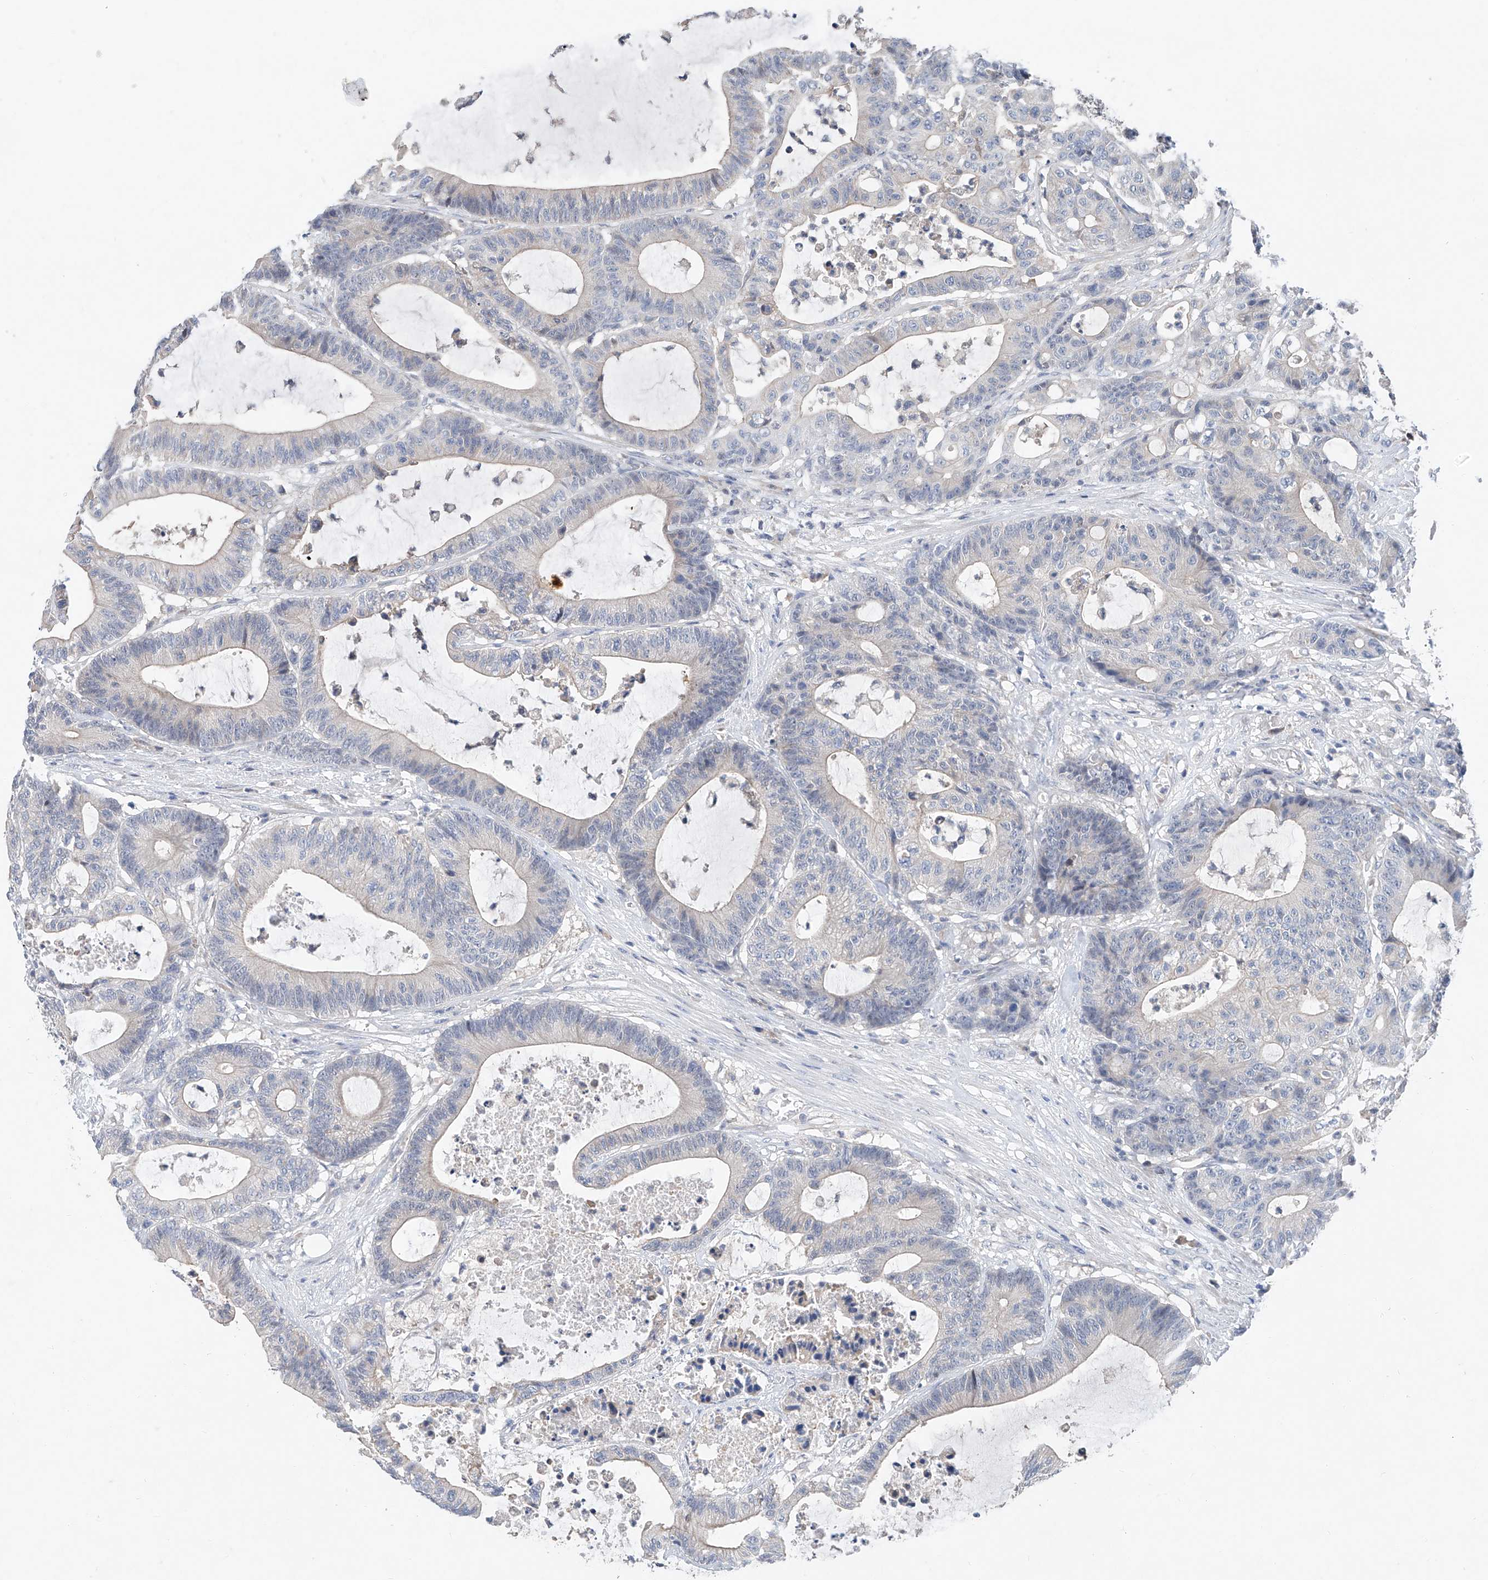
{"staining": {"intensity": "negative", "quantity": "none", "location": "none"}, "tissue": "colorectal cancer", "cell_type": "Tumor cells", "image_type": "cancer", "snomed": [{"axis": "morphology", "description": "Adenocarcinoma, NOS"}, {"axis": "topography", "description": "Colon"}], "caption": "Tumor cells are negative for protein expression in human colorectal cancer (adenocarcinoma).", "gene": "FUCA2", "patient": {"sex": "female", "age": 84}}